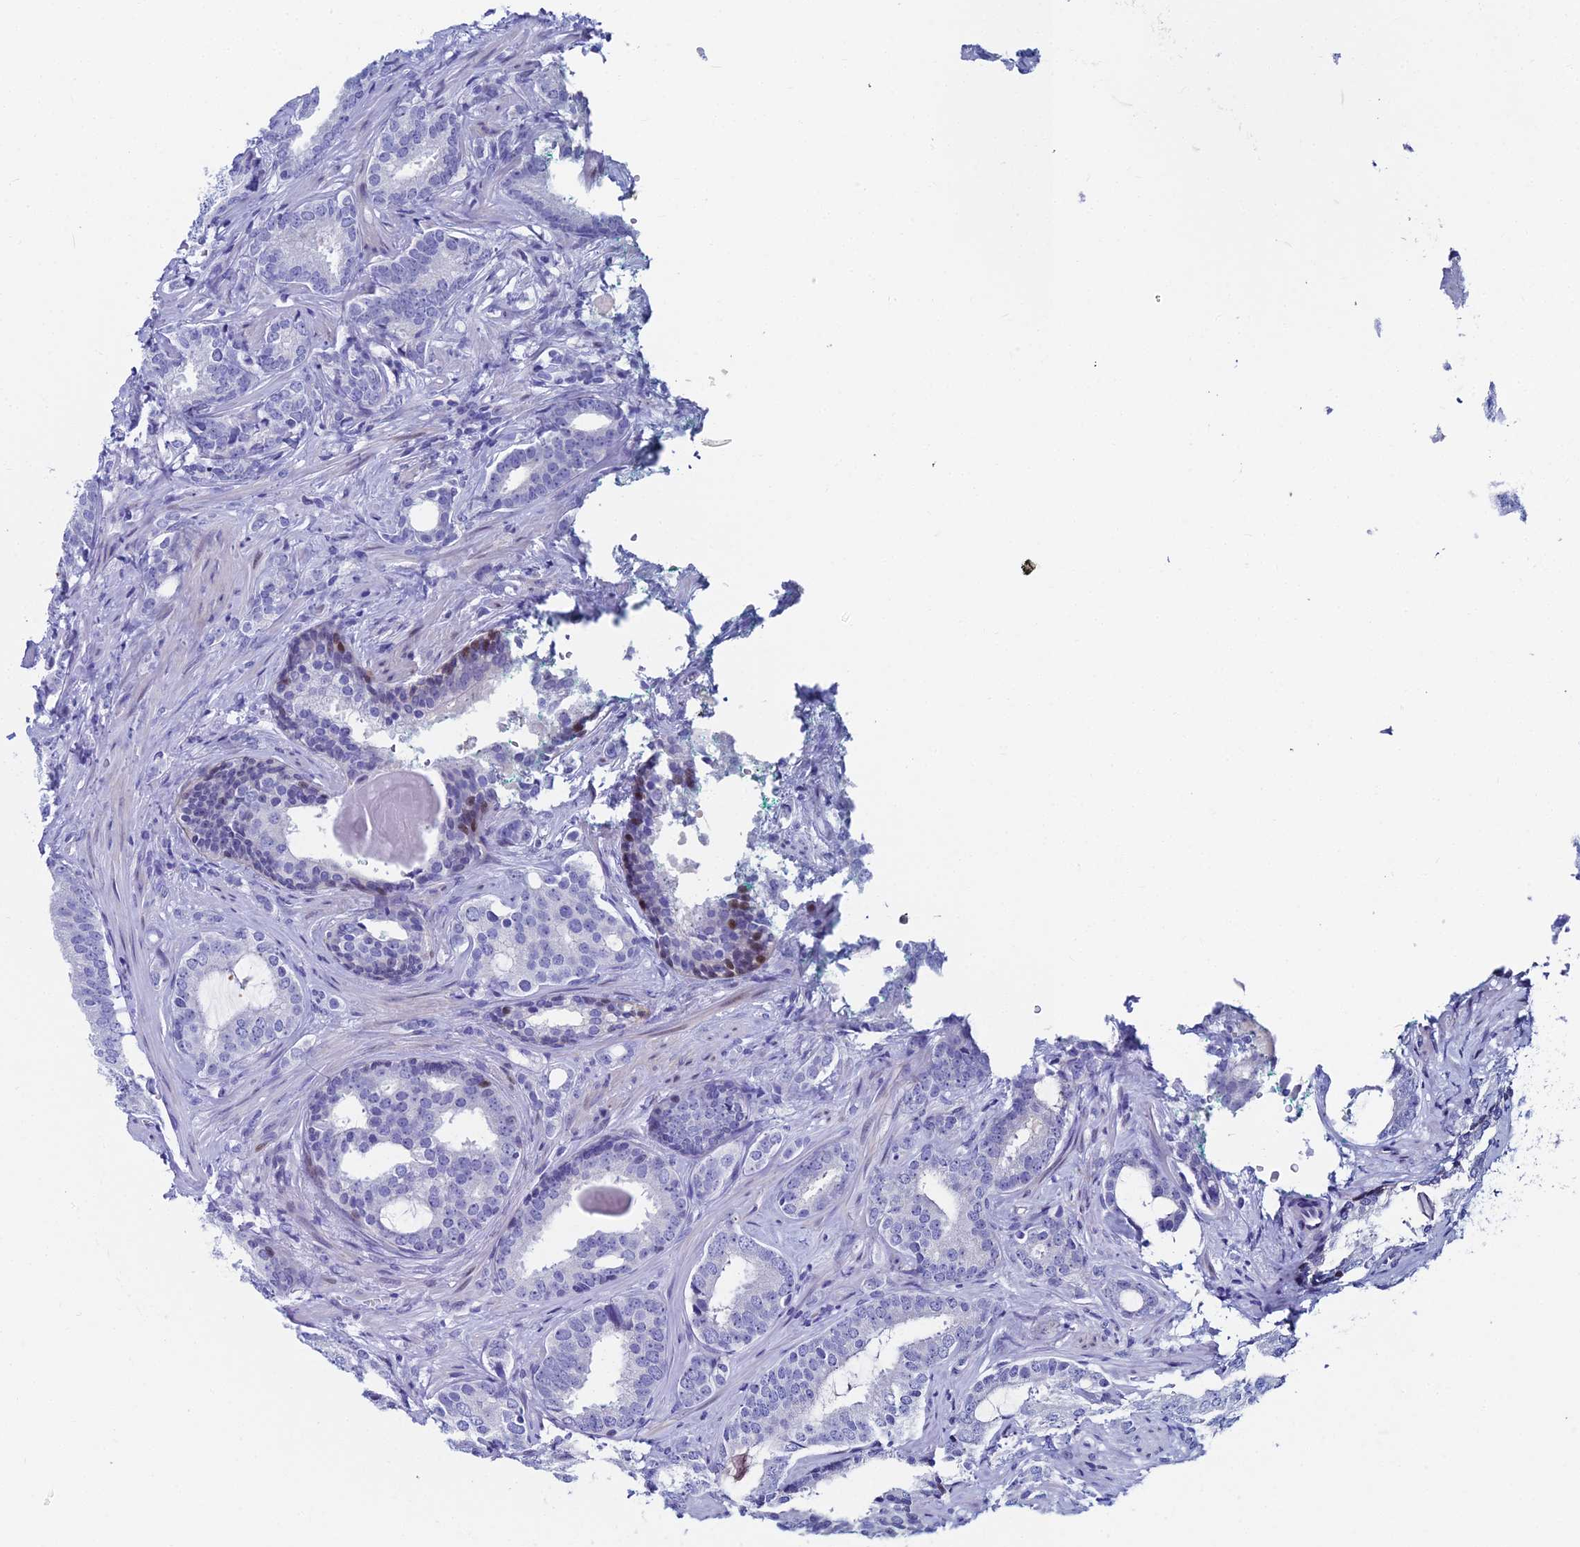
{"staining": {"intensity": "negative", "quantity": "none", "location": "none"}, "tissue": "prostate cancer", "cell_type": "Tumor cells", "image_type": "cancer", "snomed": [{"axis": "morphology", "description": "Adenocarcinoma, High grade"}, {"axis": "topography", "description": "Prostate"}], "caption": "Immunohistochemical staining of high-grade adenocarcinoma (prostate) displays no significant expression in tumor cells.", "gene": "HSPA1L", "patient": {"sex": "male", "age": 63}}